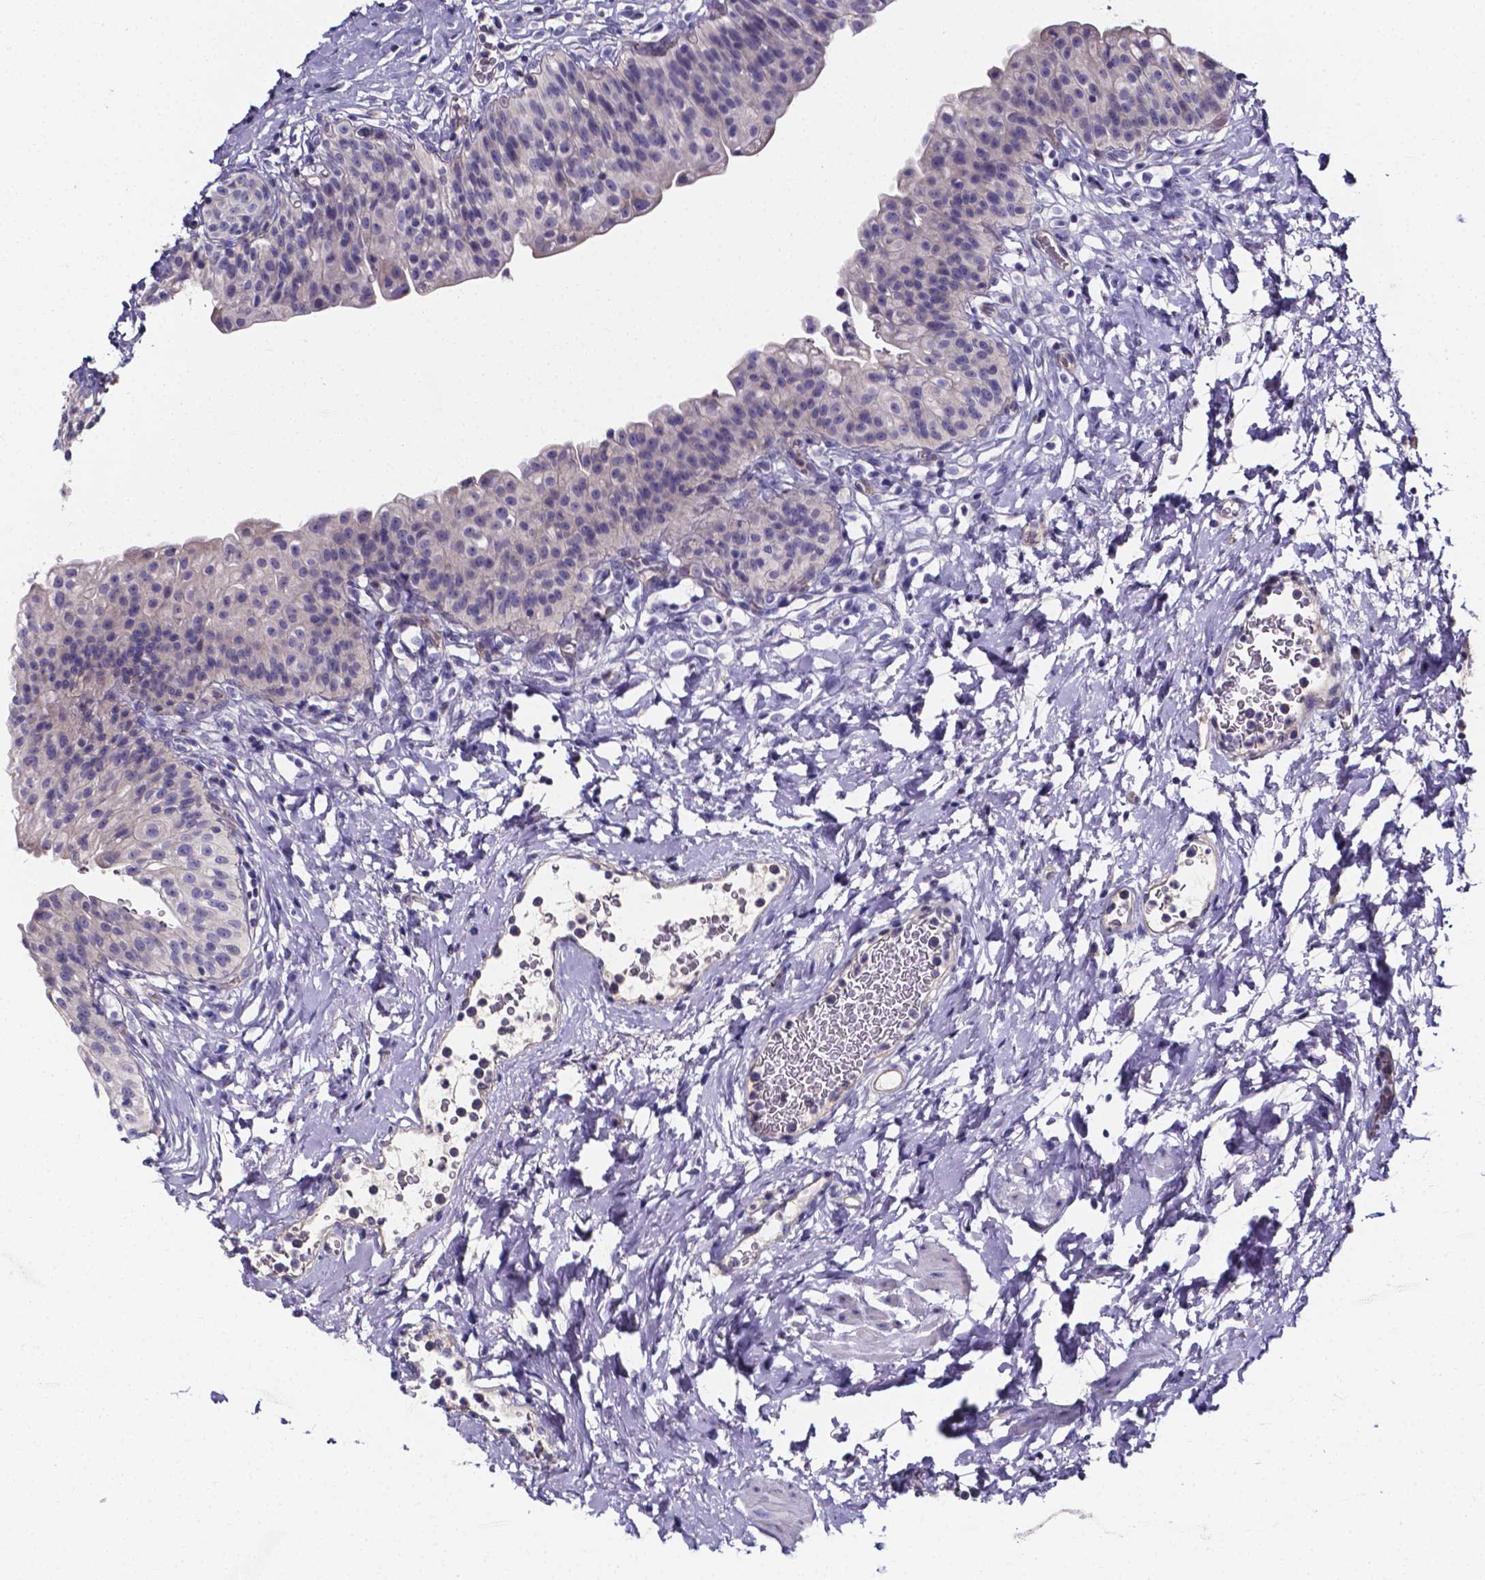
{"staining": {"intensity": "negative", "quantity": "none", "location": "none"}, "tissue": "urinary bladder", "cell_type": "Urothelial cells", "image_type": "normal", "snomed": [{"axis": "morphology", "description": "Normal tissue, NOS"}, {"axis": "topography", "description": "Urinary bladder"}], "caption": "High power microscopy image of an IHC histopathology image of normal urinary bladder, revealing no significant positivity in urothelial cells.", "gene": "CACNG8", "patient": {"sex": "male", "age": 76}}